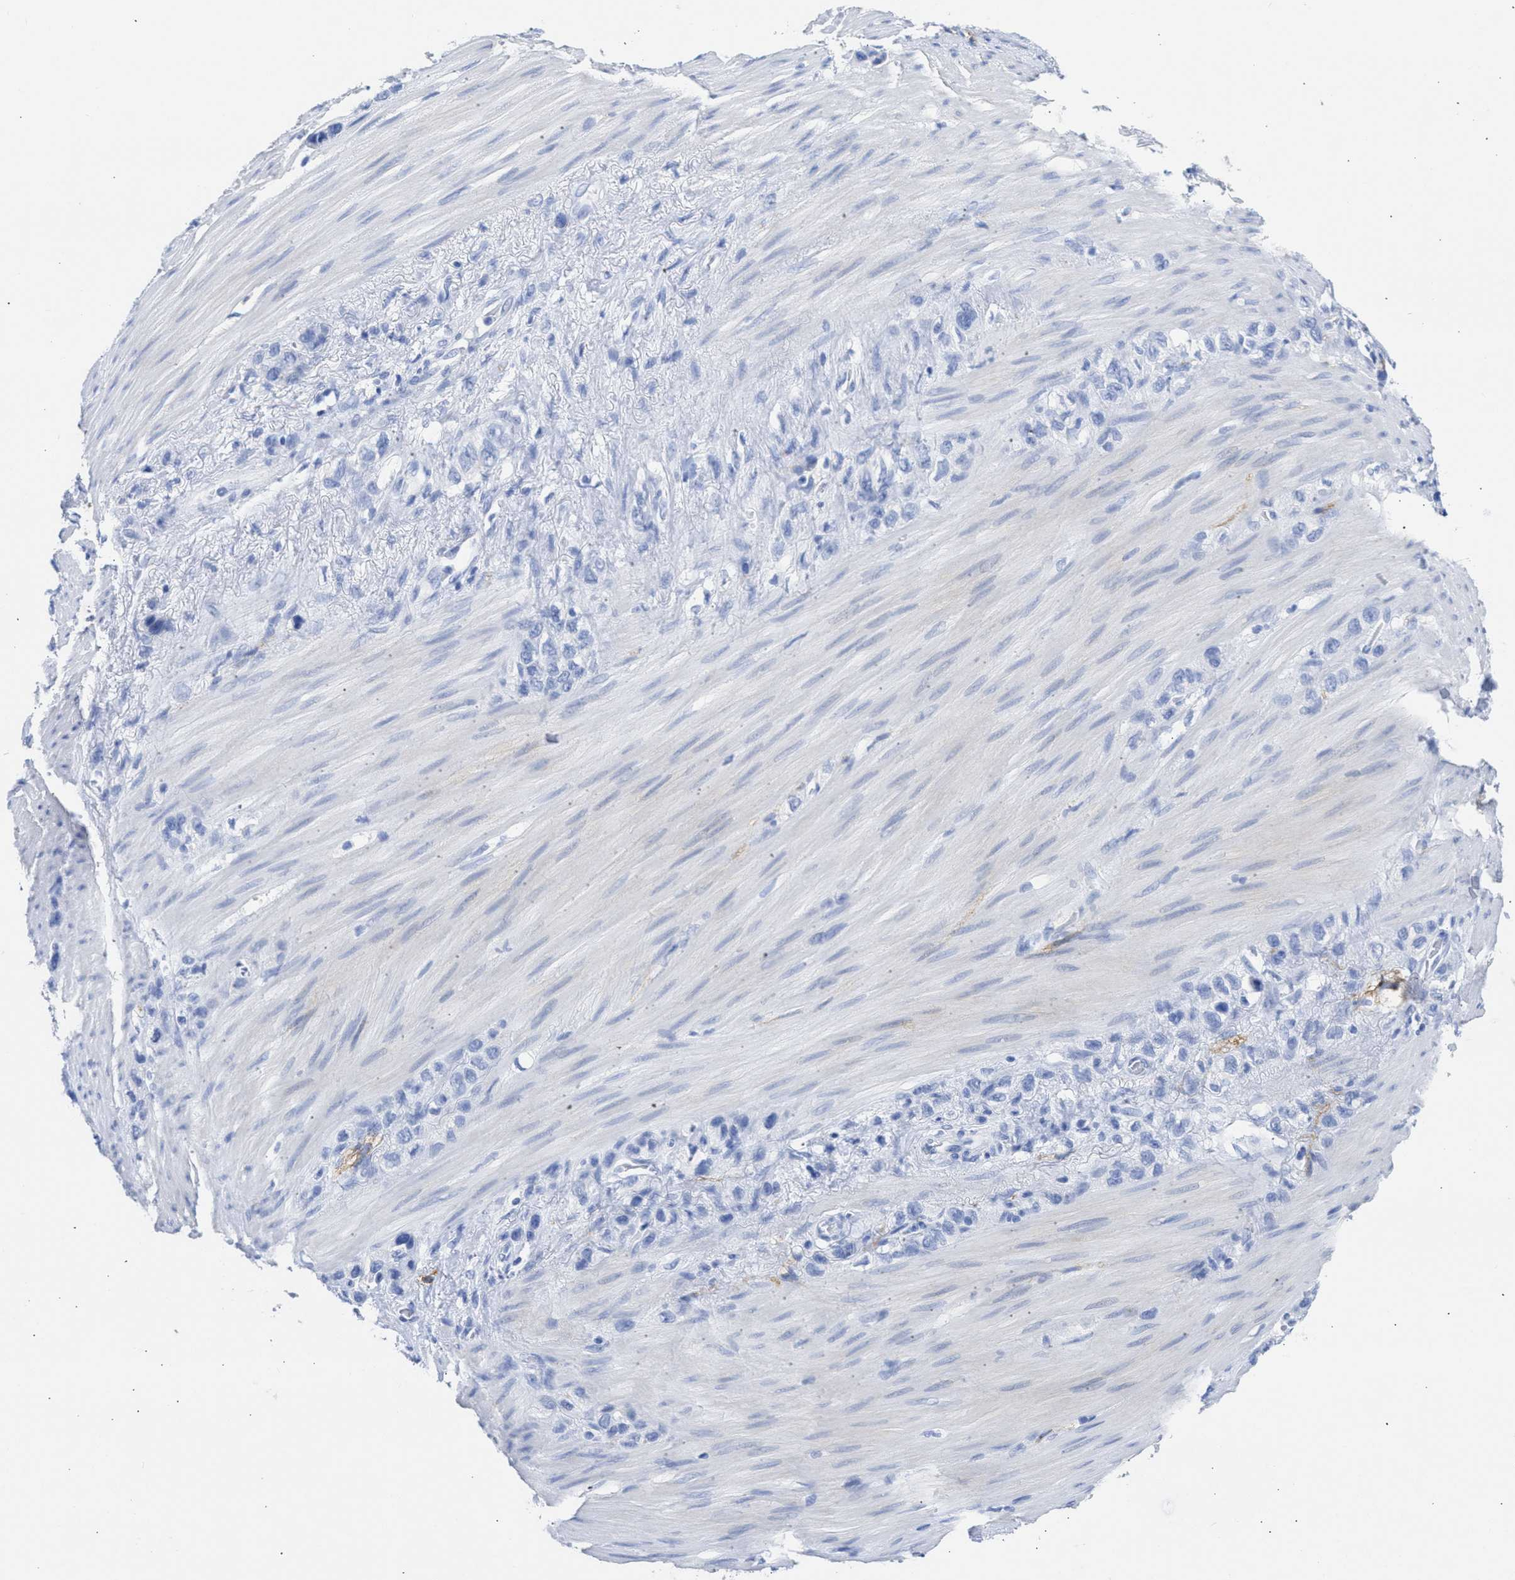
{"staining": {"intensity": "negative", "quantity": "none", "location": "none"}, "tissue": "stomach cancer", "cell_type": "Tumor cells", "image_type": "cancer", "snomed": [{"axis": "morphology", "description": "Adenocarcinoma, NOS"}, {"axis": "morphology", "description": "Adenocarcinoma, High grade"}, {"axis": "topography", "description": "Stomach, upper"}, {"axis": "topography", "description": "Stomach, lower"}], "caption": "High magnification brightfield microscopy of stomach cancer stained with DAB (brown) and counterstained with hematoxylin (blue): tumor cells show no significant positivity. (IHC, brightfield microscopy, high magnification).", "gene": "NCAM1", "patient": {"sex": "female", "age": 65}}